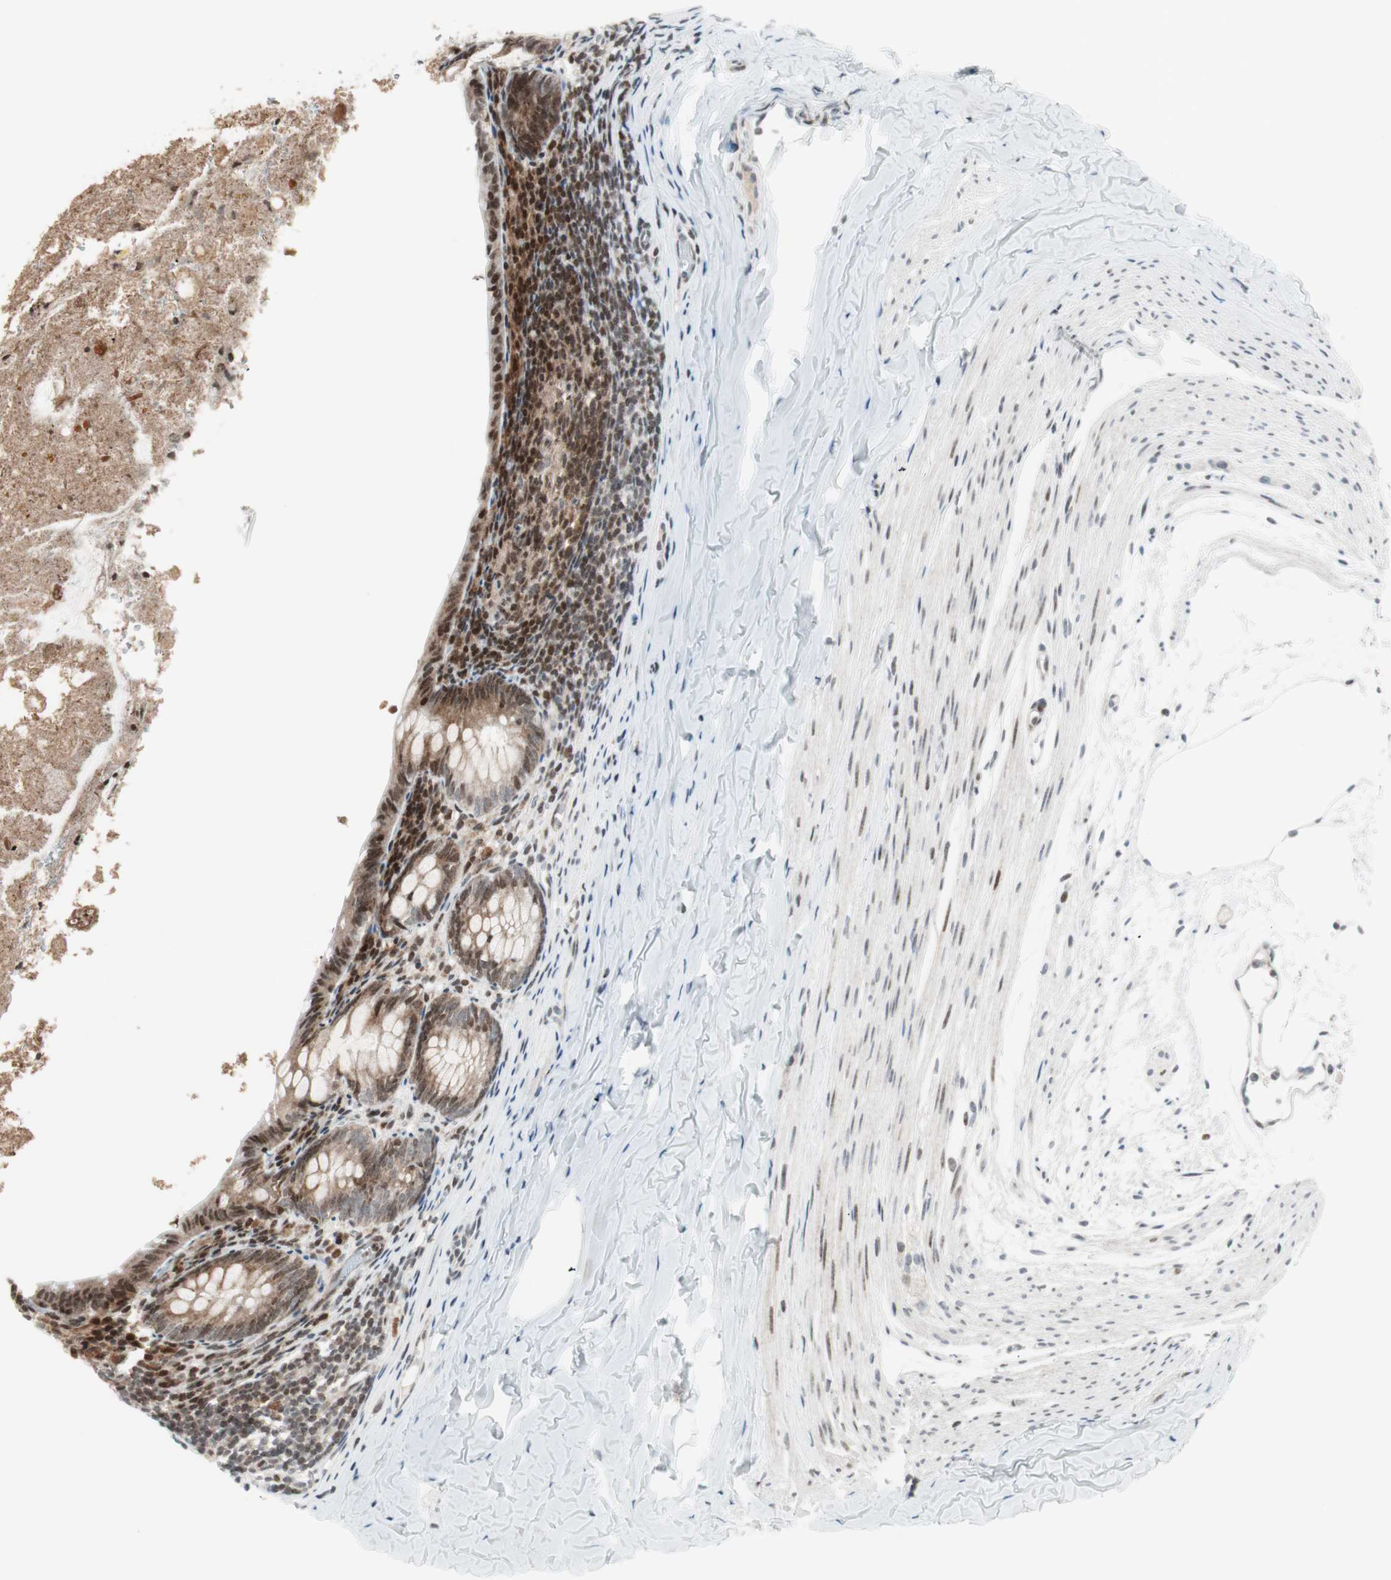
{"staining": {"intensity": "moderate", "quantity": ">75%", "location": "cytoplasmic/membranous,nuclear"}, "tissue": "appendix", "cell_type": "Glandular cells", "image_type": "normal", "snomed": [{"axis": "morphology", "description": "Normal tissue, NOS"}, {"axis": "topography", "description": "Appendix"}], "caption": "Protein expression analysis of normal appendix demonstrates moderate cytoplasmic/membranous,nuclear positivity in about >75% of glandular cells.", "gene": "TPT1", "patient": {"sex": "female", "age": 10}}